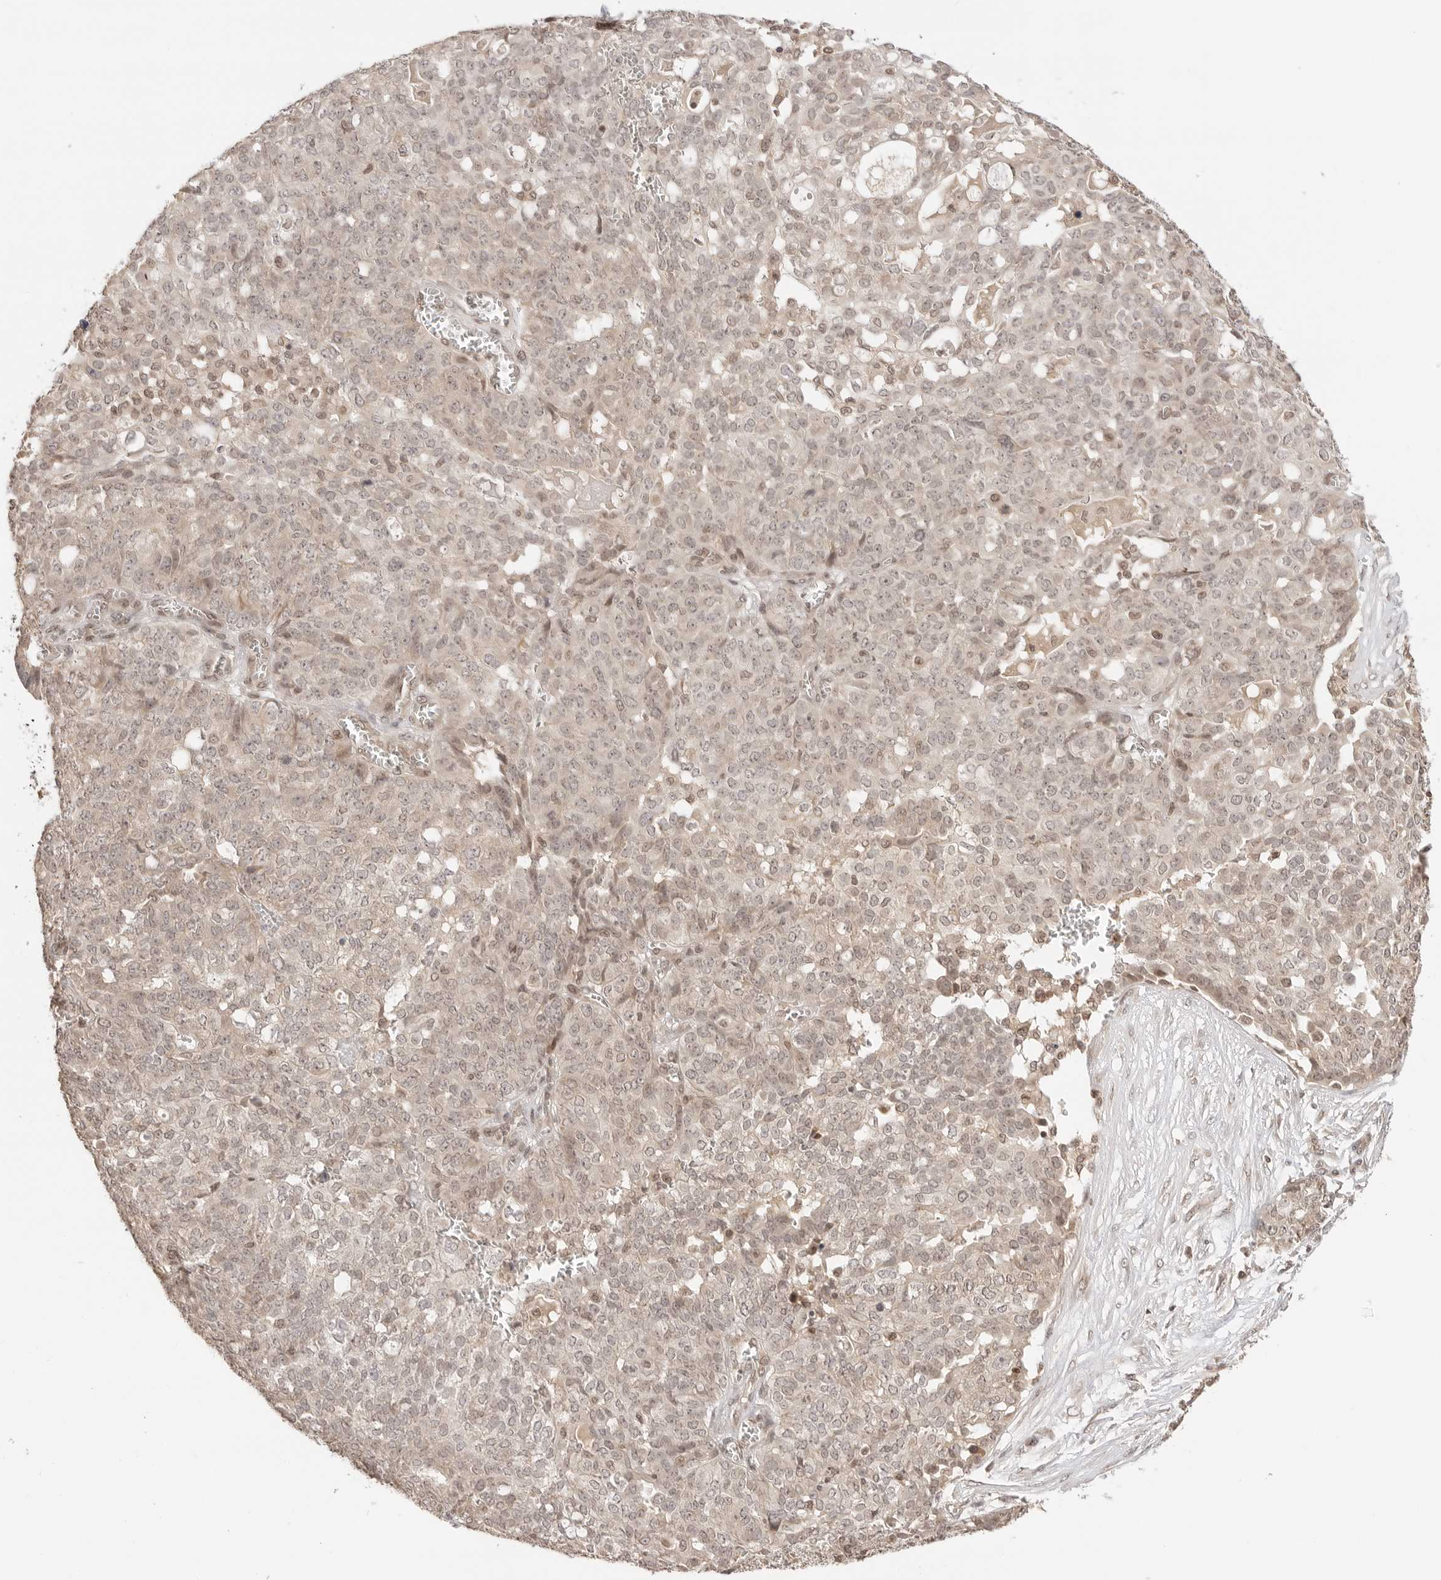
{"staining": {"intensity": "weak", "quantity": "<25%", "location": "nuclear"}, "tissue": "ovarian cancer", "cell_type": "Tumor cells", "image_type": "cancer", "snomed": [{"axis": "morphology", "description": "Cystadenocarcinoma, serous, NOS"}, {"axis": "topography", "description": "Soft tissue"}, {"axis": "topography", "description": "Ovary"}], "caption": "IHC micrograph of human serous cystadenocarcinoma (ovarian) stained for a protein (brown), which displays no expression in tumor cells. (Immunohistochemistry, brightfield microscopy, high magnification).", "gene": "POLH", "patient": {"sex": "female", "age": 57}}